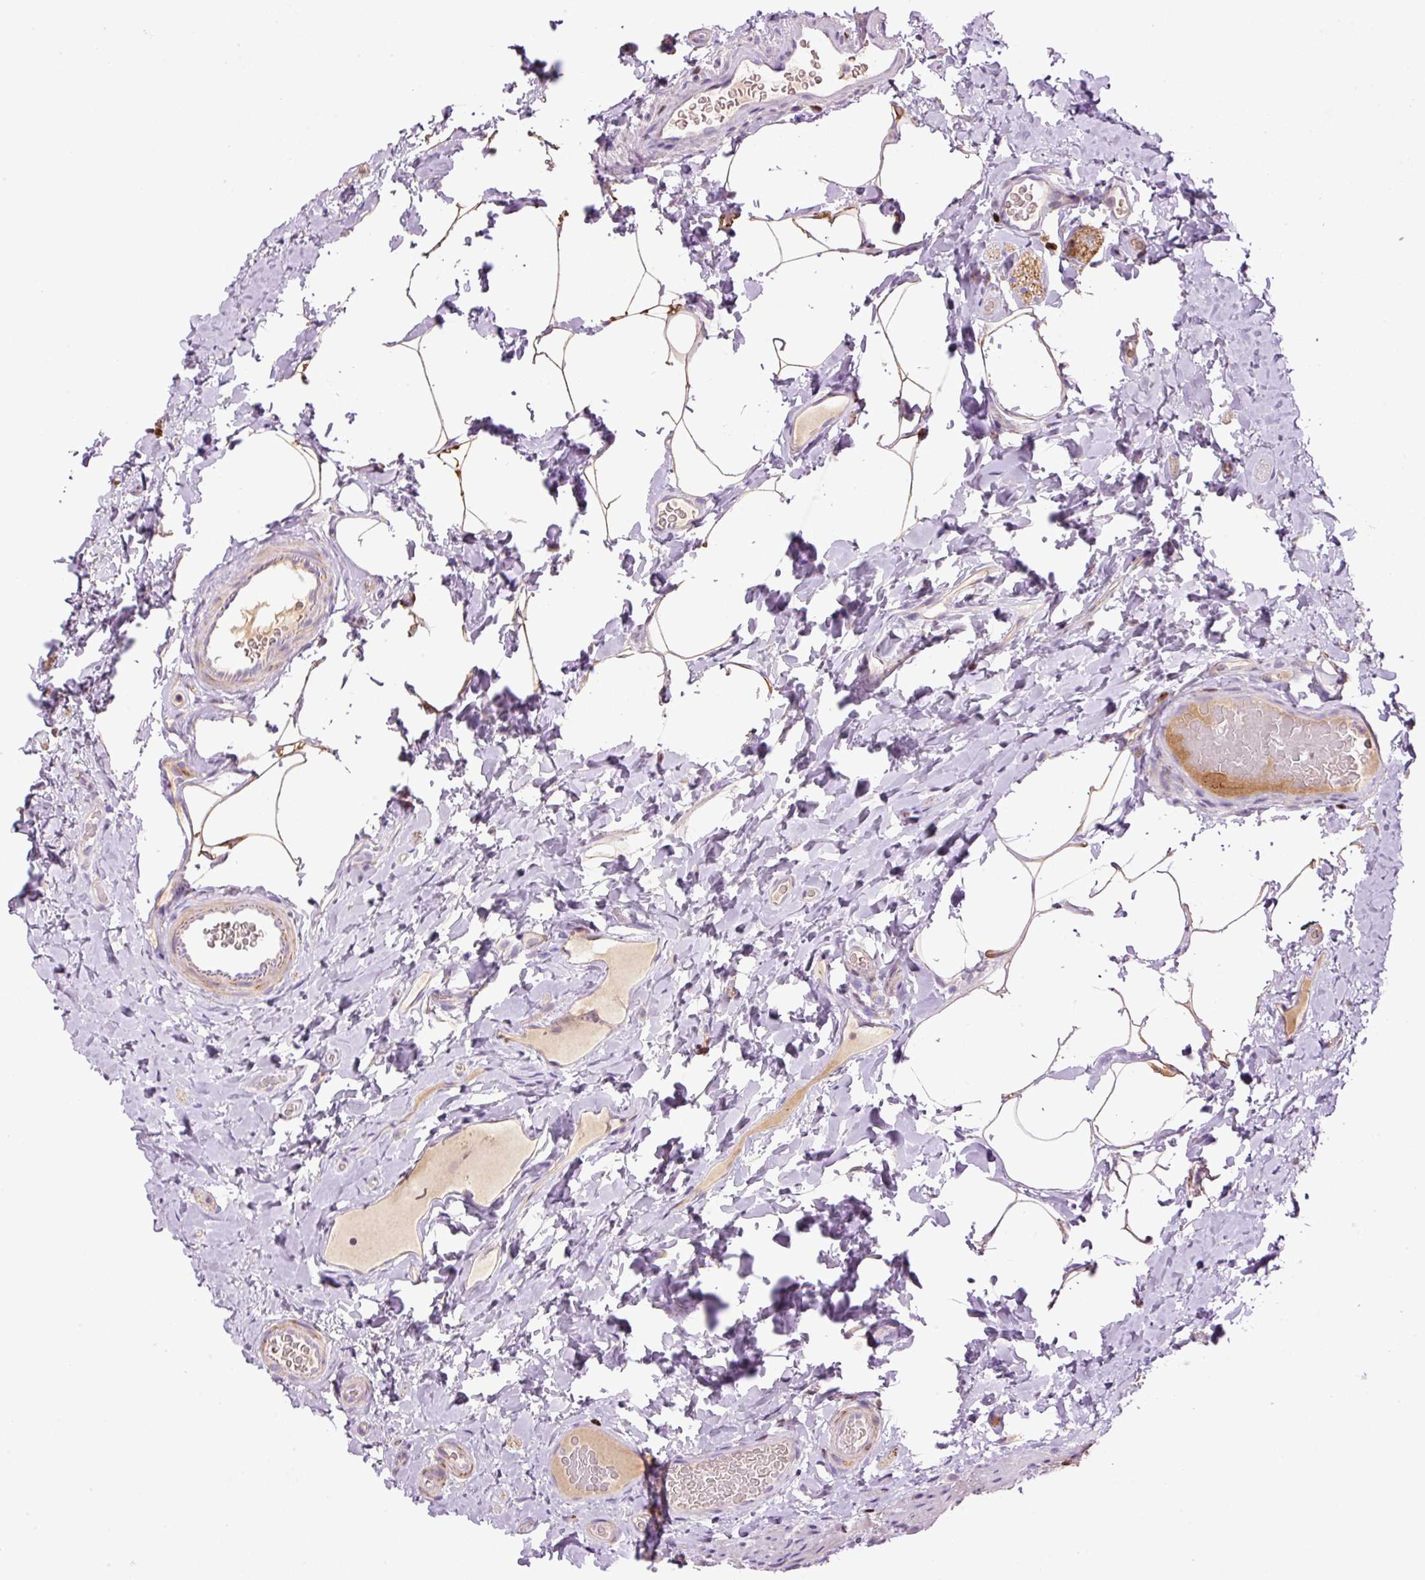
{"staining": {"intensity": "negative", "quantity": "none", "location": "none"}, "tissue": "colon", "cell_type": "Endothelial cells", "image_type": "normal", "snomed": [{"axis": "morphology", "description": "Normal tissue, NOS"}, {"axis": "topography", "description": "Colon"}], "caption": "This is an immunohistochemistry histopathology image of benign colon. There is no positivity in endothelial cells.", "gene": "TMEM8B", "patient": {"sex": "male", "age": 46}}